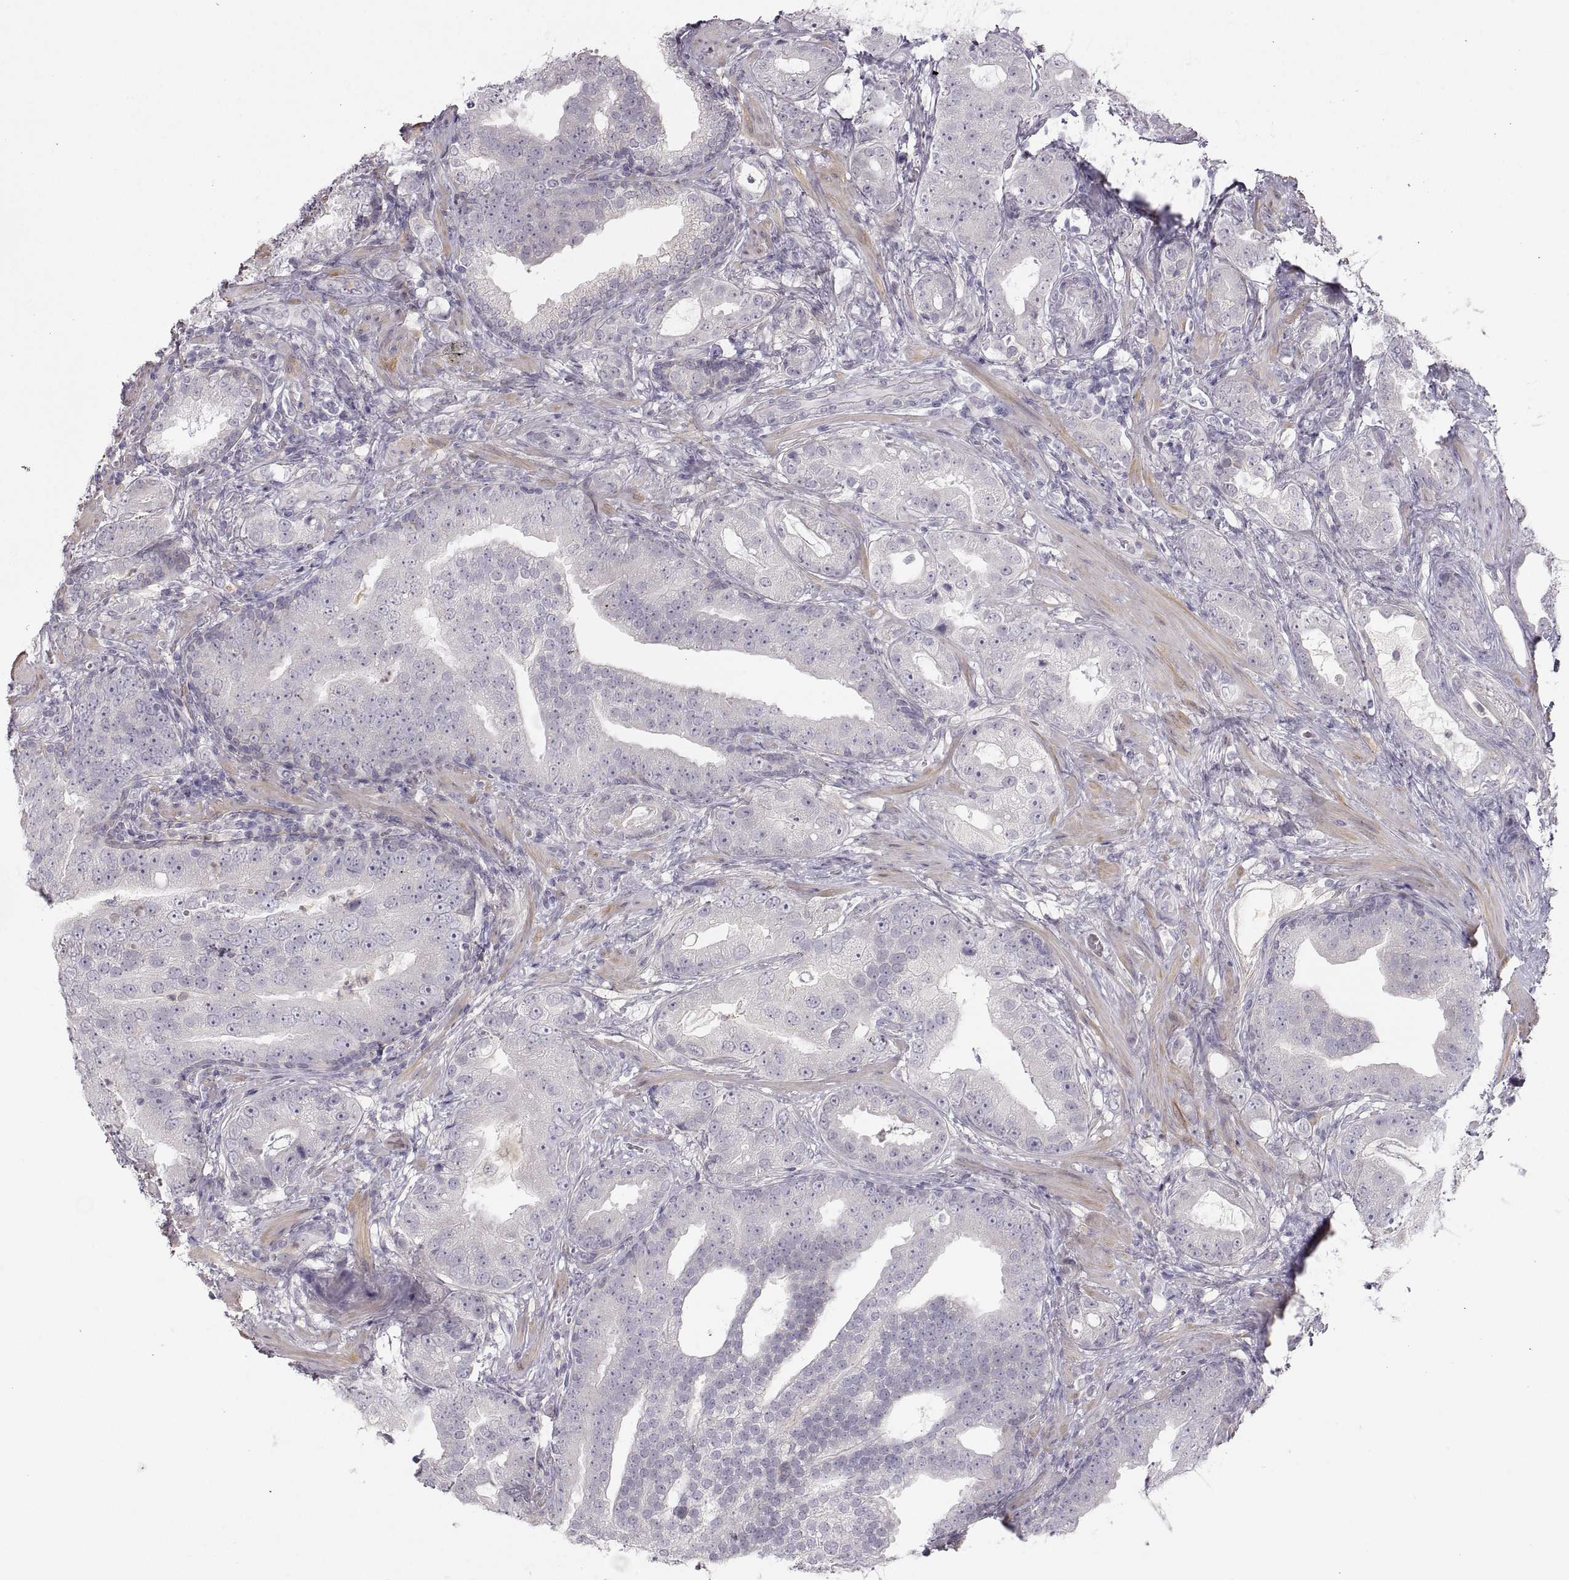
{"staining": {"intensity": "negative", "quantity": "none", "location": "none"}, "tissue": "prostate cancer", "cell_type": "Tumor cells", "image_type": "cancer", "snomed": [{"axis": "morphology", "description": "Adenocarcinoma, NOS"}, {"axis": "topography", "description": "Prostate"}], "caption": "Tumor cells are negative for protein expression in human prostate cancer.", "gene": "ZNF185", "patient": {"sex": "male", "age": 57}}